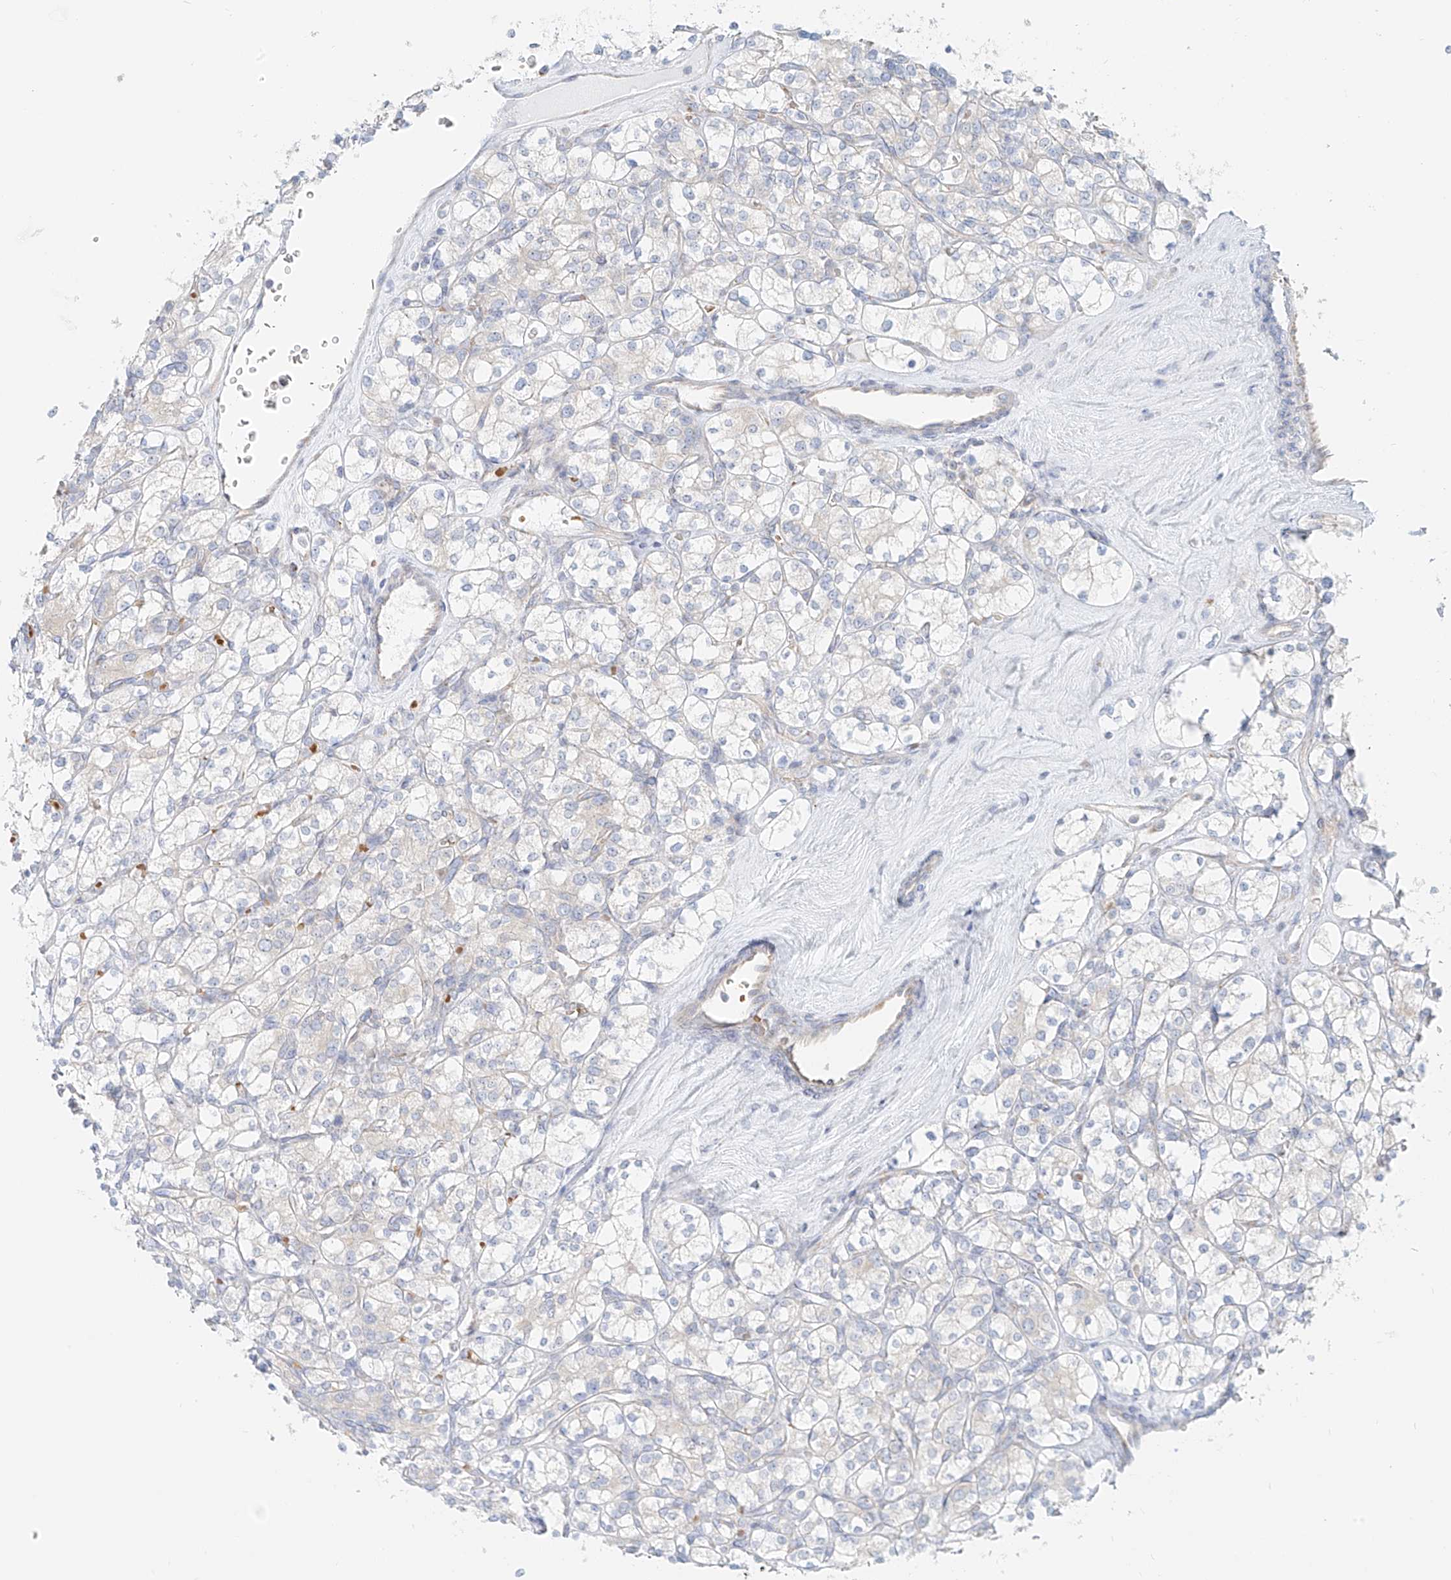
{"staining": {"intensity": "negative", "quantity": "none", "location": "none"}, "tissue": "renal cancer", "cell_type": "Tumor cells", "image_type": "cancer", "snomed": [{"axis": "morphology", "description": "Adenocarcinoma, NOS"}, {"axis": "topography", "description": "Kidney"}], "caption": "Renal cancer (adenocarcinoma) was stained to show a protein in brown. There is no significant positivity in tumor cells. (Brightfield microscopy of DAB (3,3'-diaminobenzidine) immunohistochemistry at high magnification).", "gene": "EIPR1", "patient": {"sex": "male", "age": 77}}